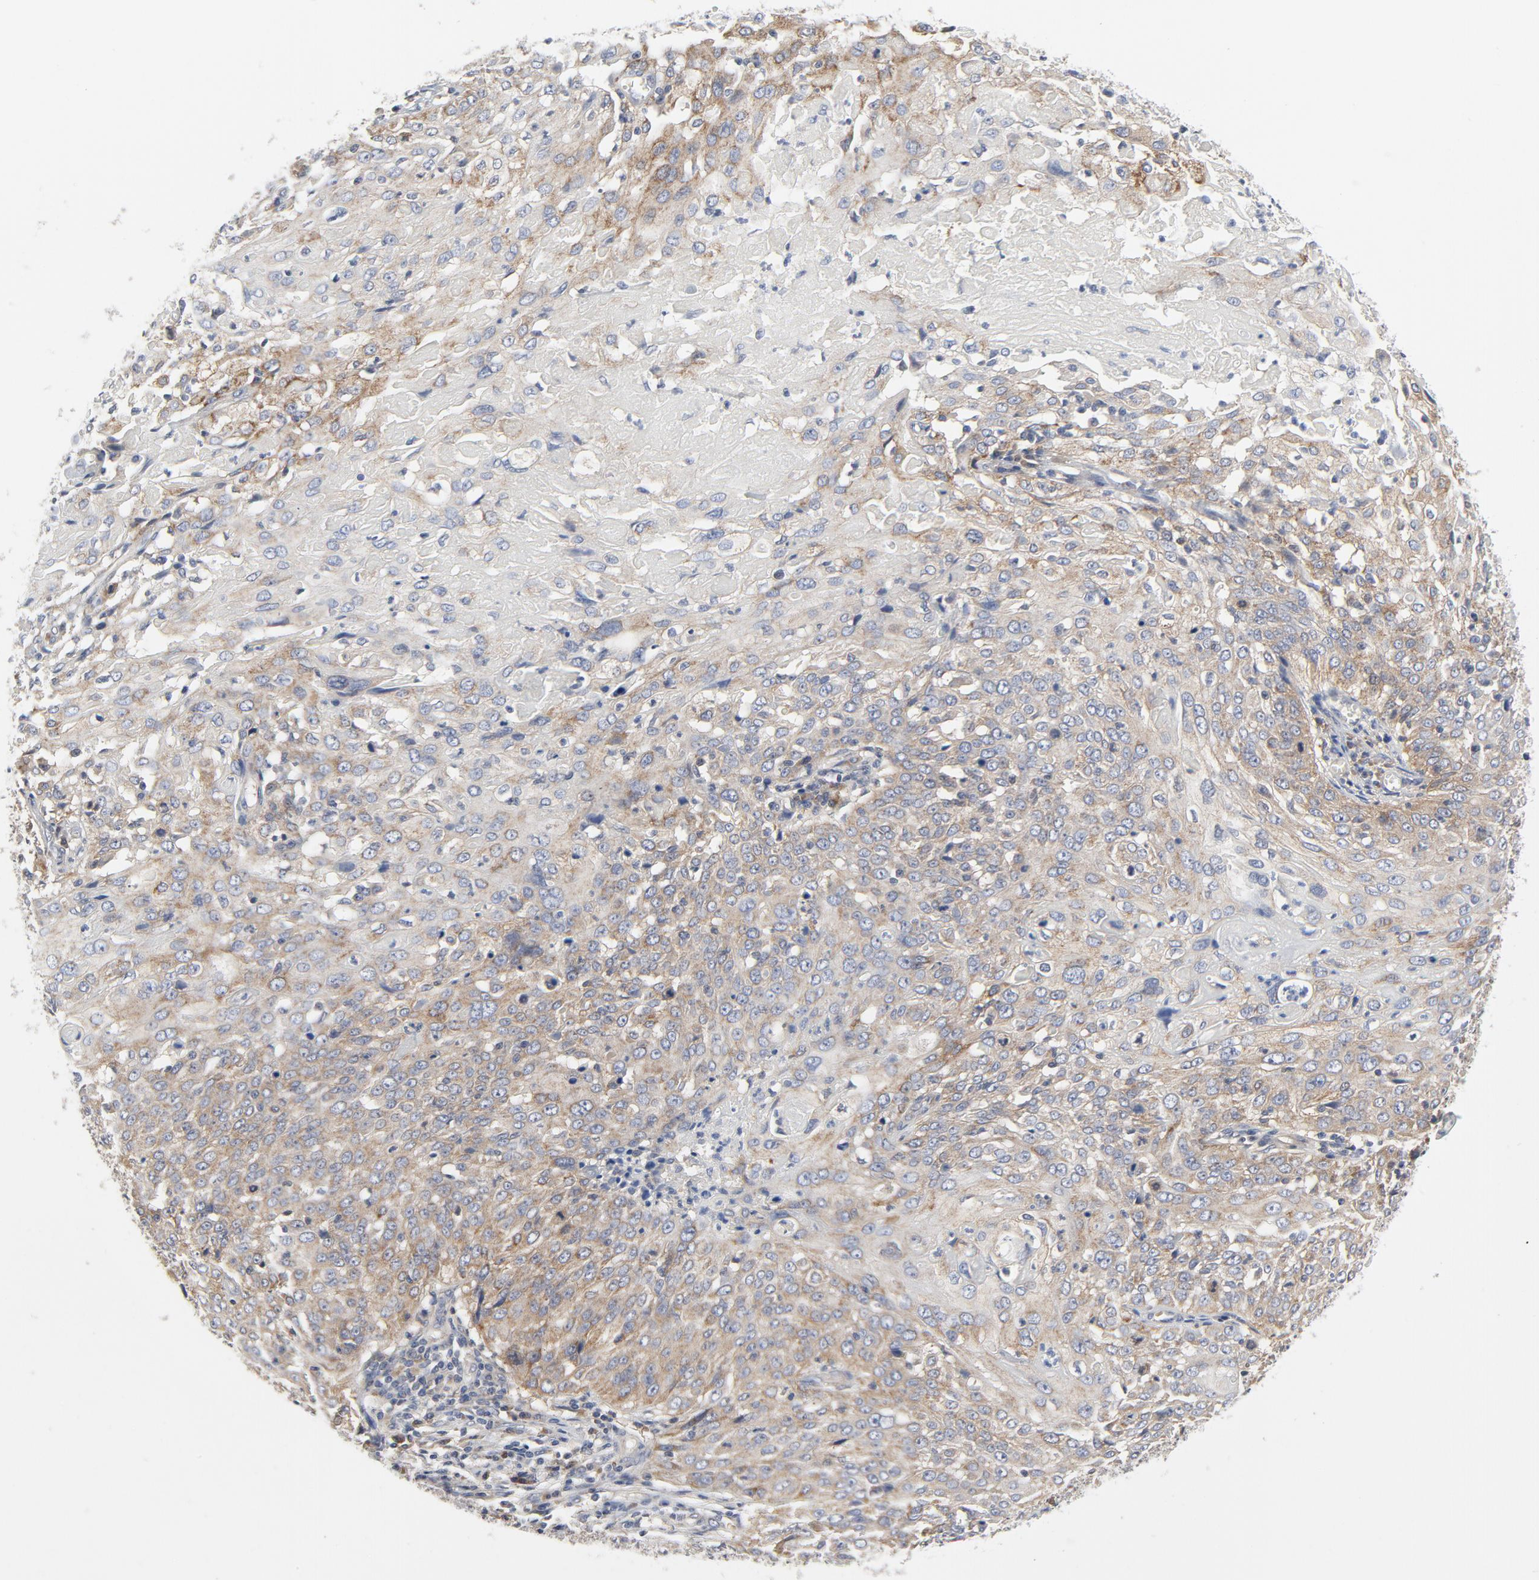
{"staining": {"intensity": "moderate", "quantity": ">75%", "location": "cytoplasmic/membranous"}, "tissue": "cervical cancer", "cell_type": "Tumor cells", "image_type": "cancer", "snomed": [{"axis": "morphology", "description": "Squamous cell carcinoma, NOS"}, {"axis": "topography", "description": "Cervix"}], "caption": "Cervical squamous cell carcinoma was stained to show a protein in brown. There is medium levels of moderate cytoplasmic/membranous staining in about >75% of tumor cells.", "gene": "BAD", "patient": {"sex": "female", "age": 39}}